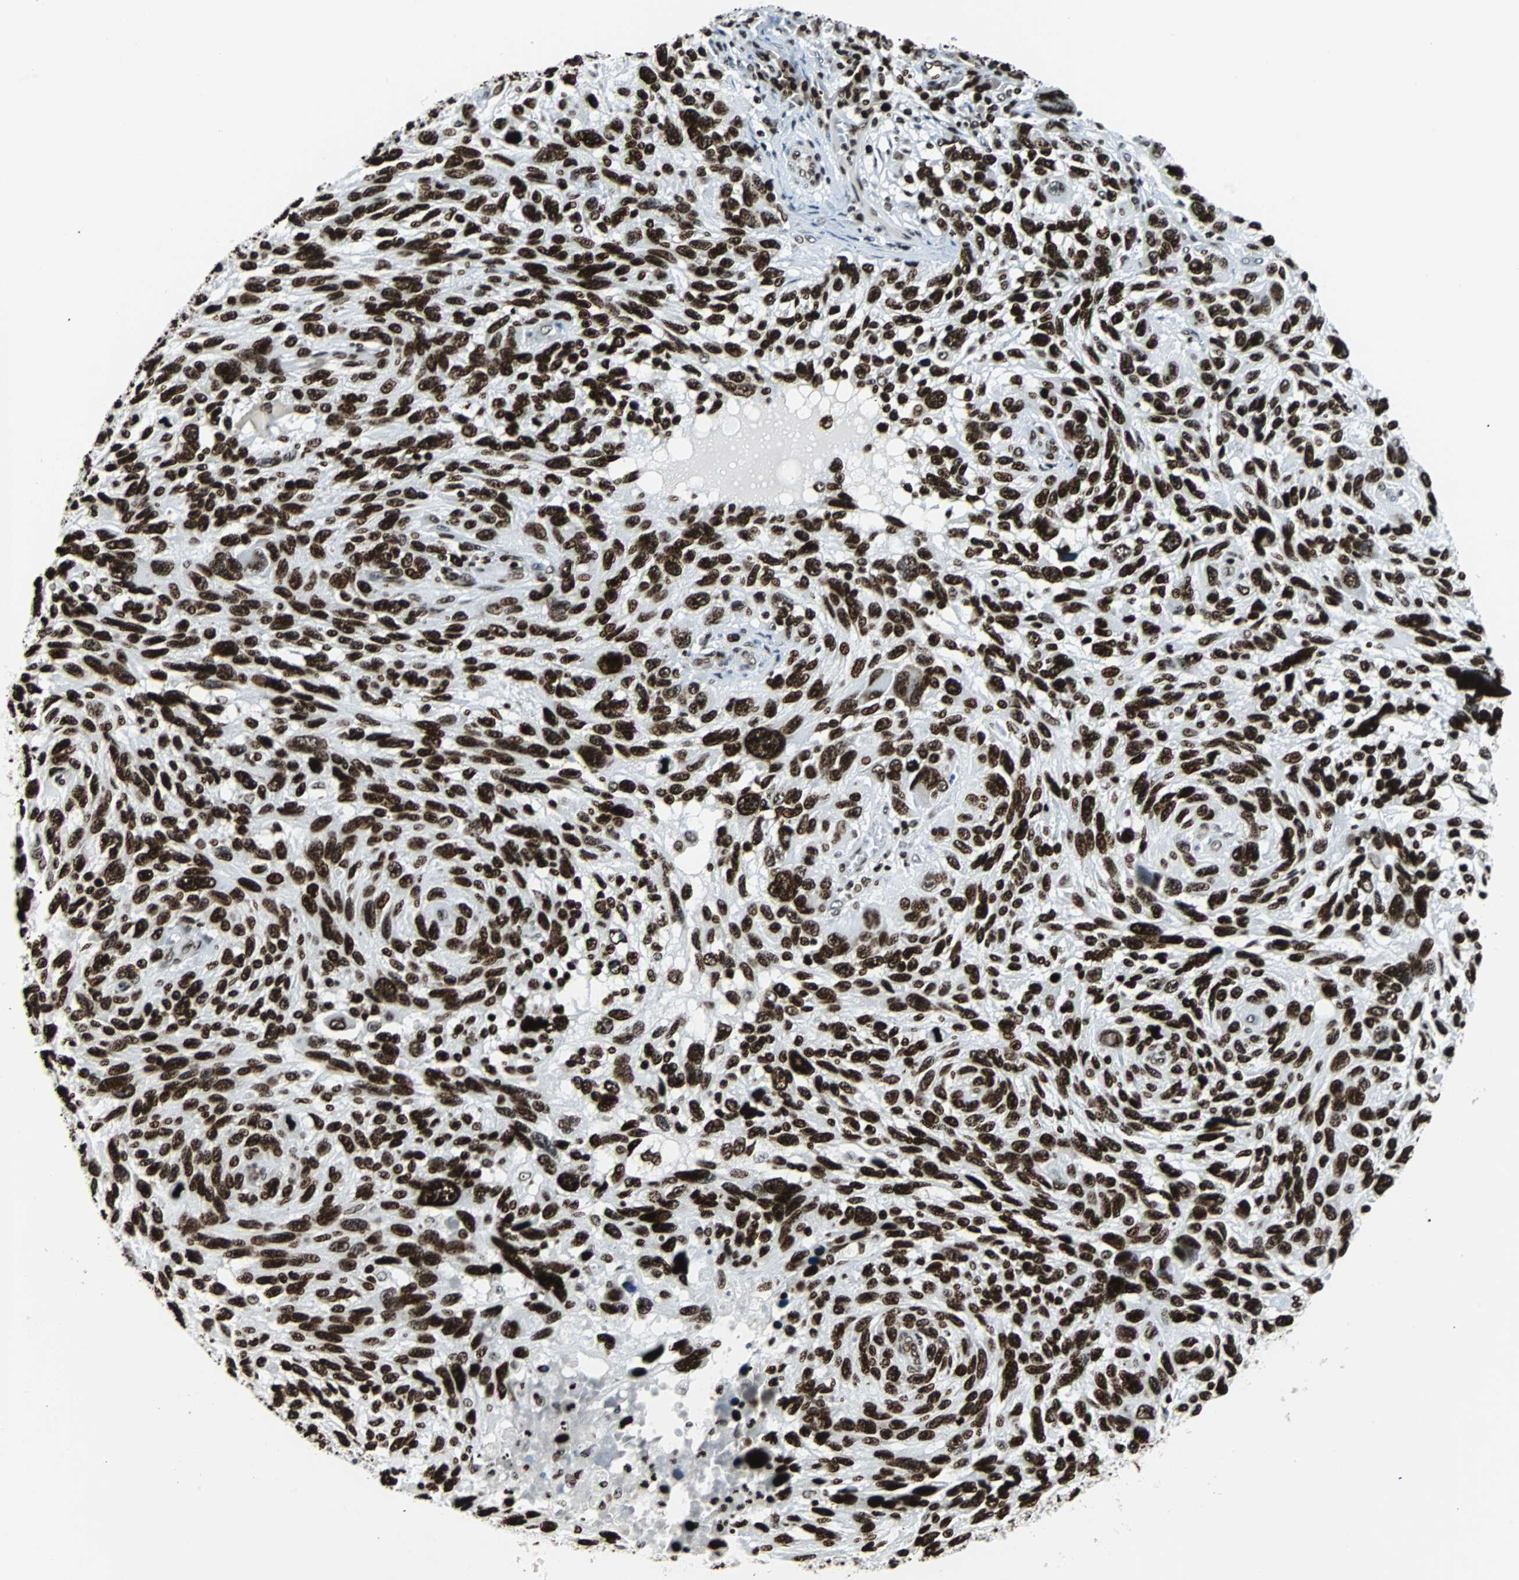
{"staining": {"intensity": "strong", "quantity": ">75%", "location": "nuclear"}, "tissue": "melanoma", "cell_type": "Tumor cells", "image_type": "cancer", "snomed": [{"axis": "morphology", "description": "Malignant melanoma, NOS"}, {"axis": "topography", "description": "Skin"}], "caption": "A high-resolution histopathology image shows IHC staining of melanoma, which displays strong nuclear staining in approximately >75% of tumor cells.", "gene": "ZNF131", "patient": {"sex": "male", "age": 53}}